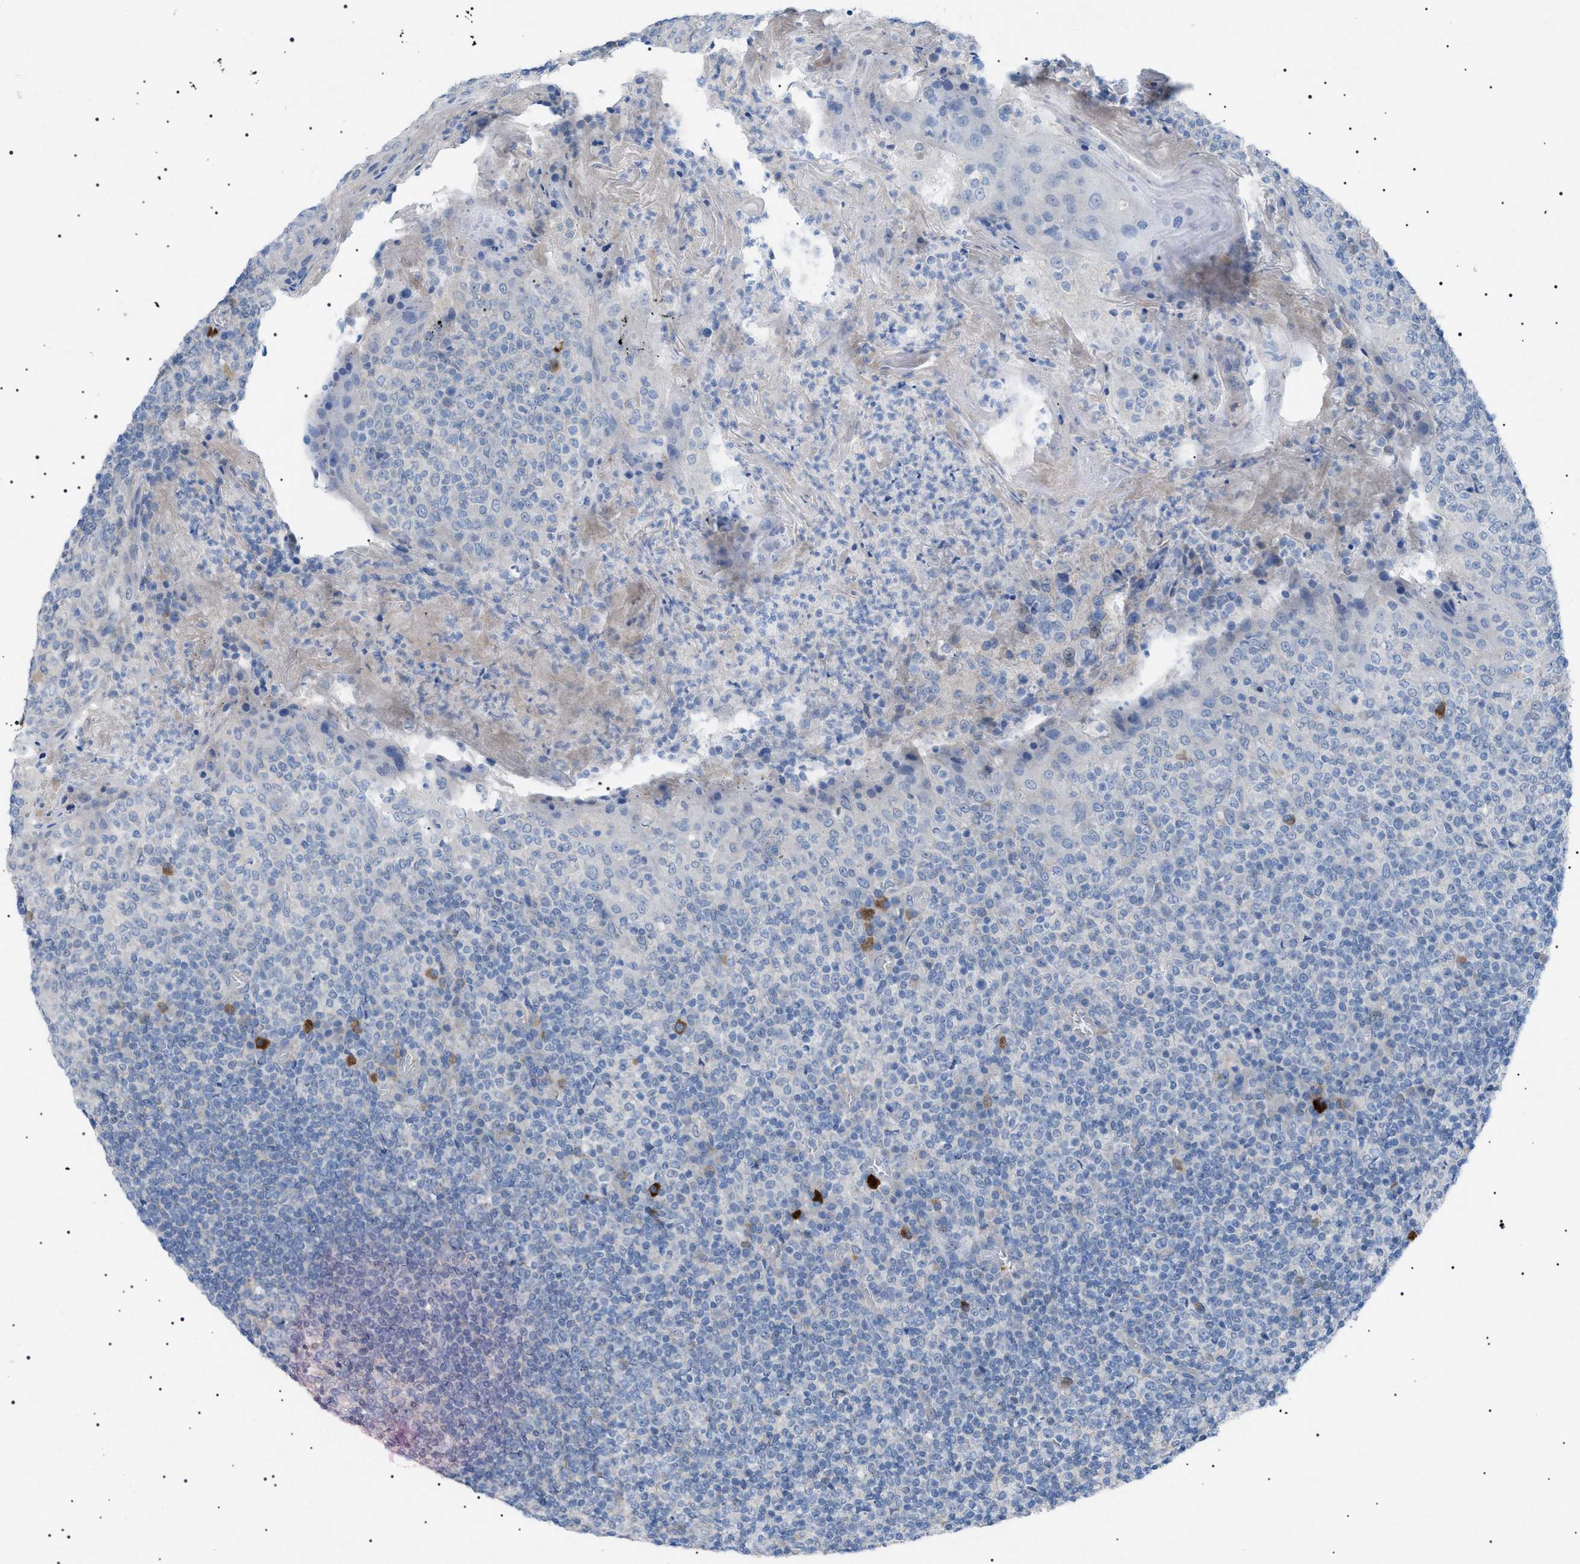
{"staining": {"intensity": "negative", "quantity": "none", "location": "none"}, "tissue": "tonsil", "cell_type": "Germinal center cells", "image_type": "normal", "snomed": [{"axis": "morphology", "description": "Normal tissue, NOS"}, {"axis": "topography", "description": "Tonsil"}], "caption": "High power microscopy micrograph of an immunohistochemistry photomicrograph of unremarkable tonsil, revealing no significant staining in germinal center cells.", "gene": "ADAMTS1", "patient": {"sex": "female", "age": 19}}